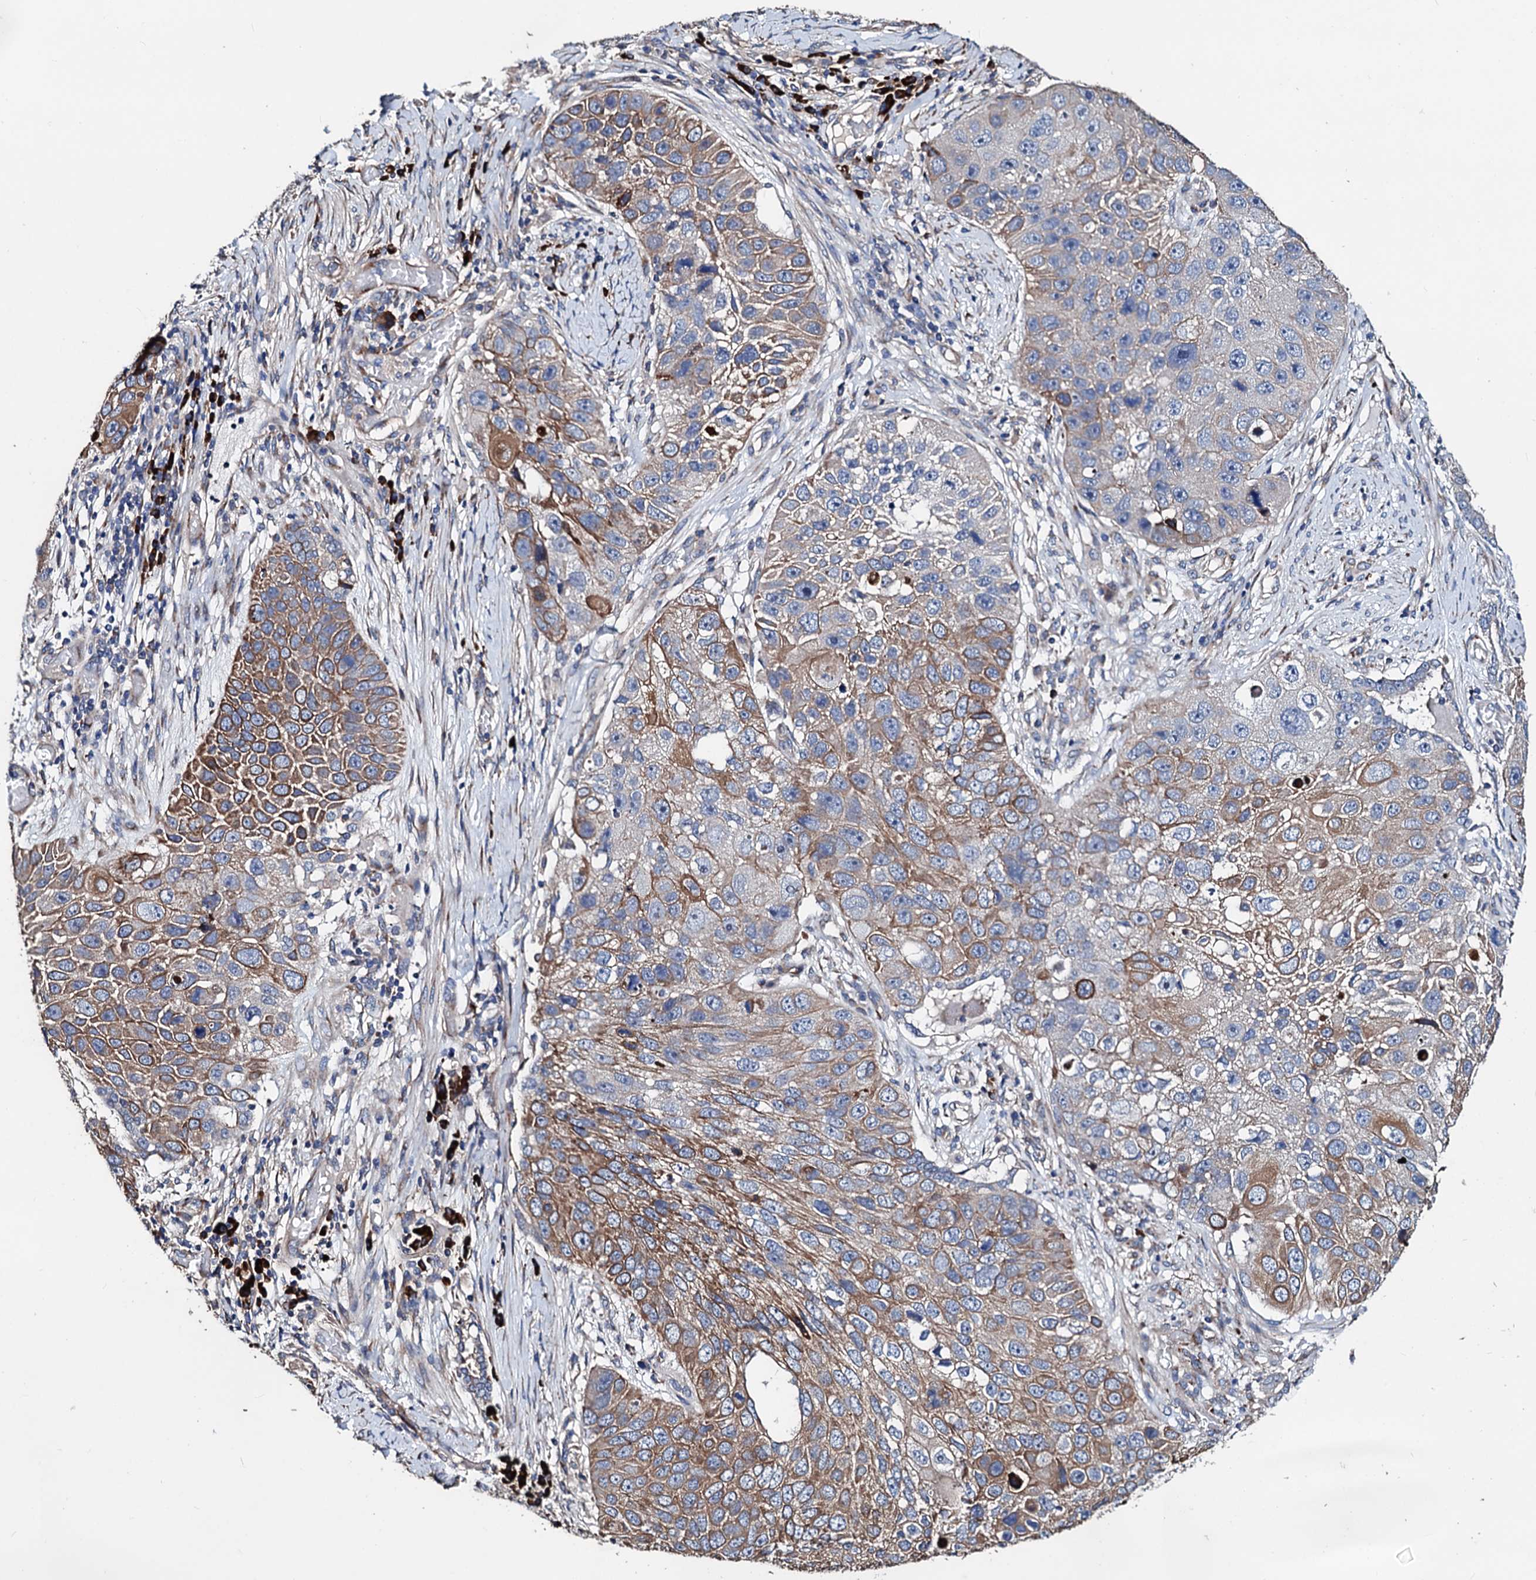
{"staining": {"intensity": "moderate", "quantity": ">75%", "location": "cytoplasmic/membranous"}, "tissue": "lung cancer", "cell_type": "Tumor cells", "image_type": "cancer", "snomed": [{"axis": "morphology", "description": "Squamous cell carcinoma, NOS"}, {"axis": "topography", "description": "Lung"}], "caption": "Immunohistochemistry (DAB) staining of lung cancer (squamous cell carcinoma) shows moderate cytoplasmic/membranous protein staining in about >75% of tumor cells. The protein of interest is shown in brown color, while the nuclei are stained blue.", "gene": "AKAP11", "patient": {"sex": "male", "age": 61}}